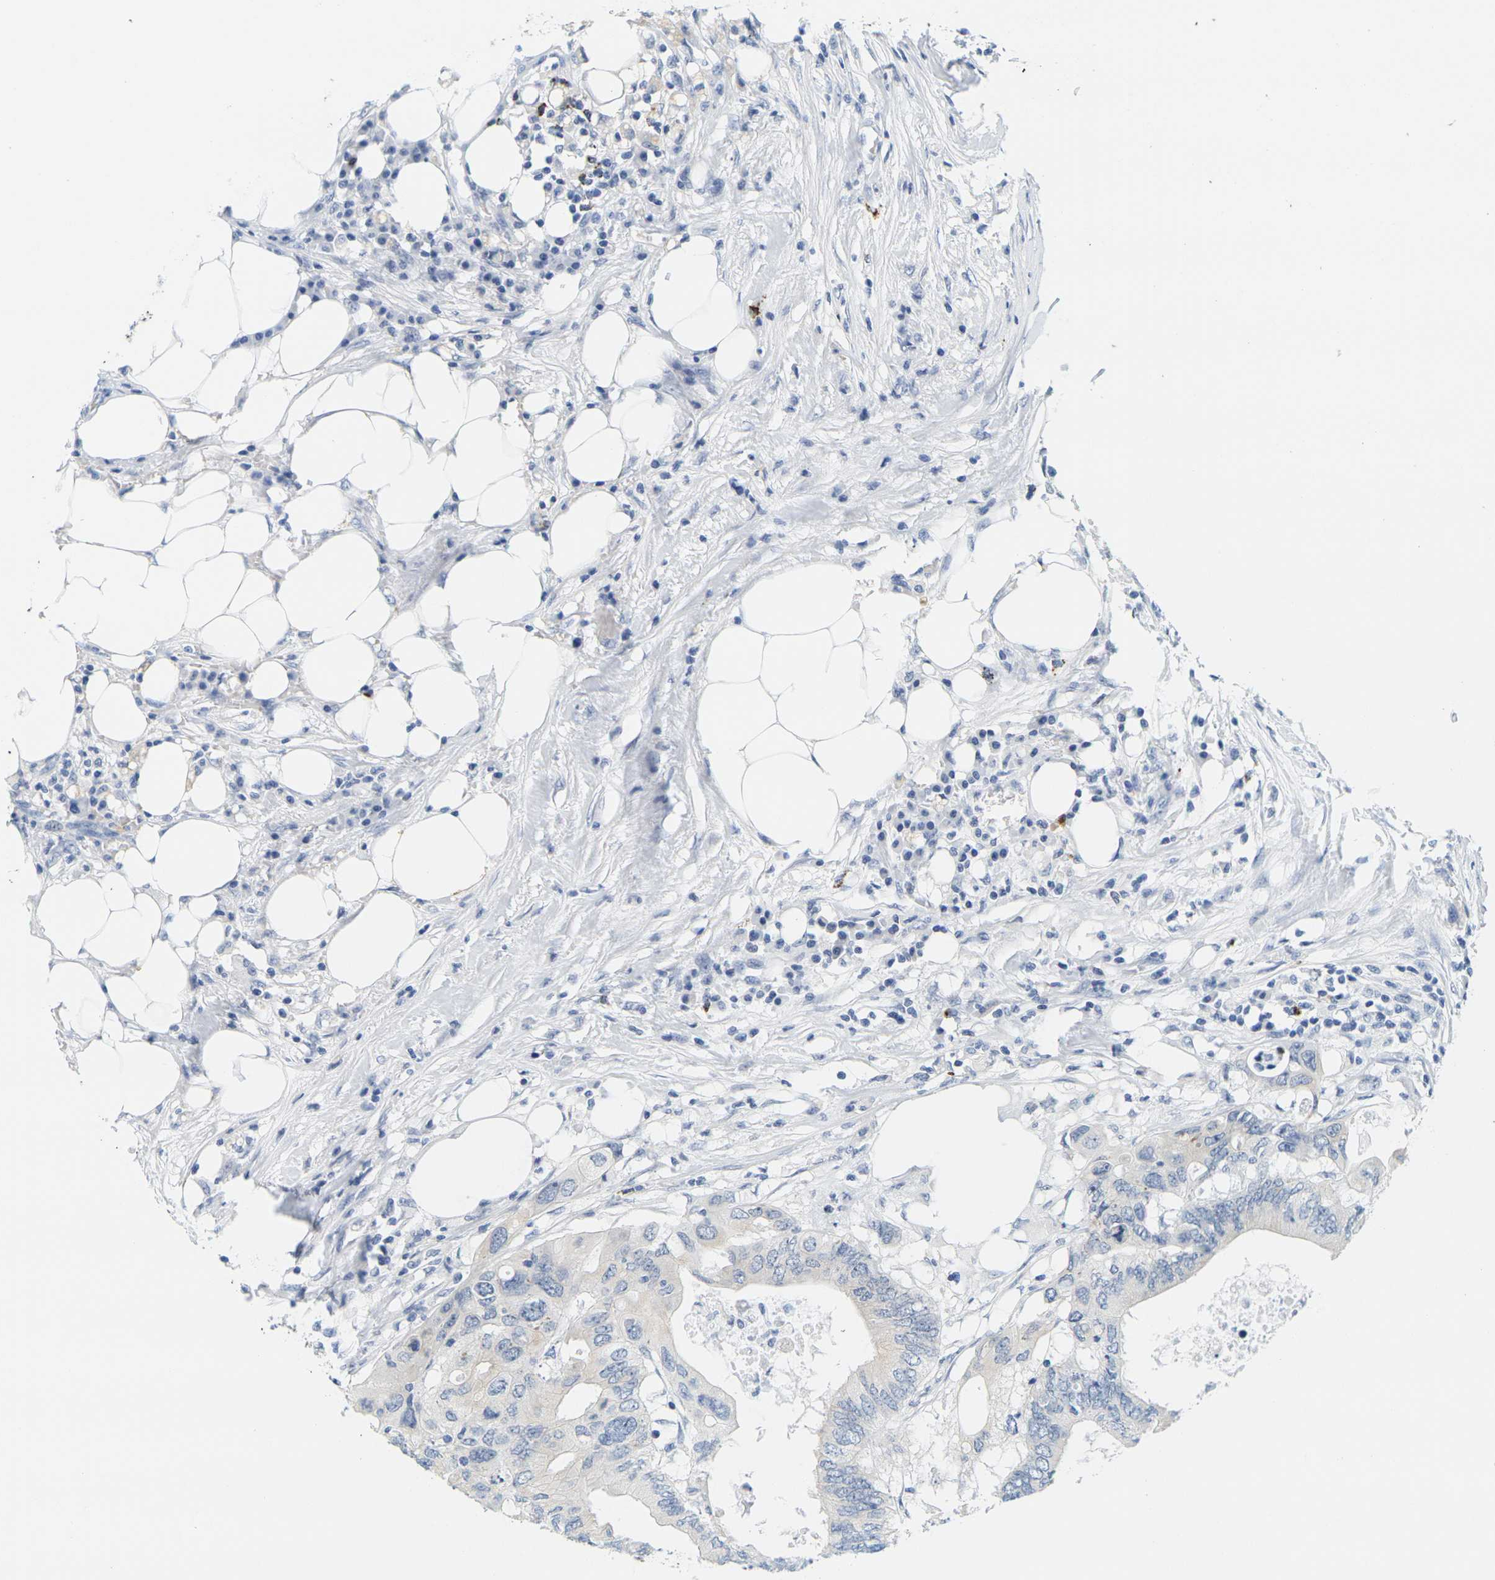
{"staining": {"intensity": "negative", "quantity": "none", "location": "none"}, "tissue": "colorectal cancer", "cell_type": "Tumor cells", "image_type": "cancer", "snomed": [{"axis": "morphology", "description": "Adenocarcinoma, NOS"}, {"axis": "topography", "description": "Colon"}], "caption": "Tumor cells show no significant protein expression in colorectal cancer.", "gene": "HLA-DOB", "patient": {"sex": "male", "age": 71}}